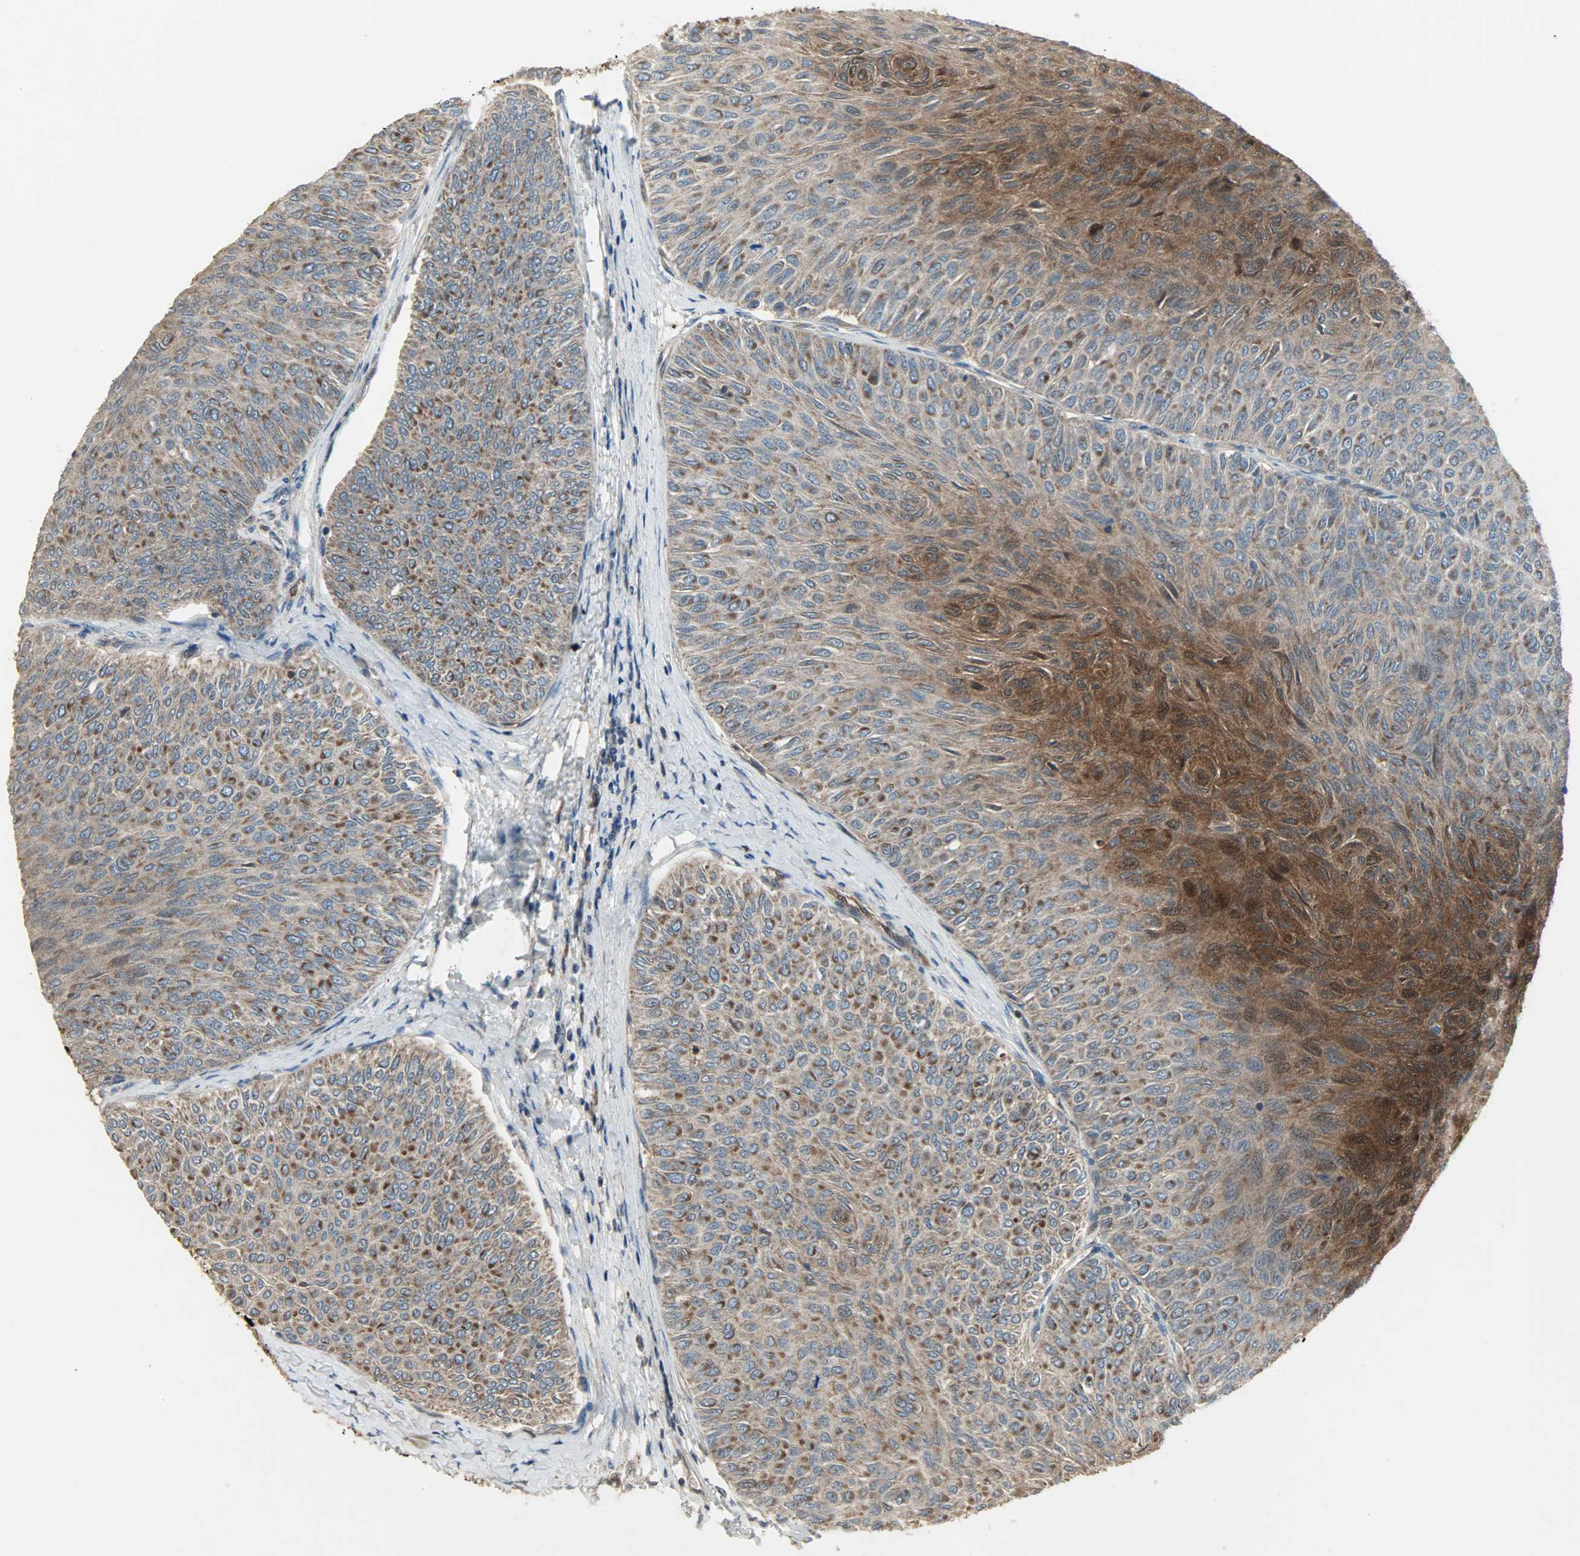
{"staining": {"intensity": "strong", "quantity": ">75%", "location": "cytoplasmic/membranous"}, "tissue": "urothelial cancer", "cell_type": "Tumor cells", "image_type": "cancer", "snomed": [{"axis": "morphology", "description": "Urothelial carcinoma, Low grade"}, {"axis": "topography", "description": "Urinary bladder"}], "caption": "Urothelial cancer was stained to show a protein in brown. There is high levels of strong cytoplasmic/membranous positivity in about >75% of tumor cells.", "gene": "AMT", "patient": {"sex": "male", "age": 78}}